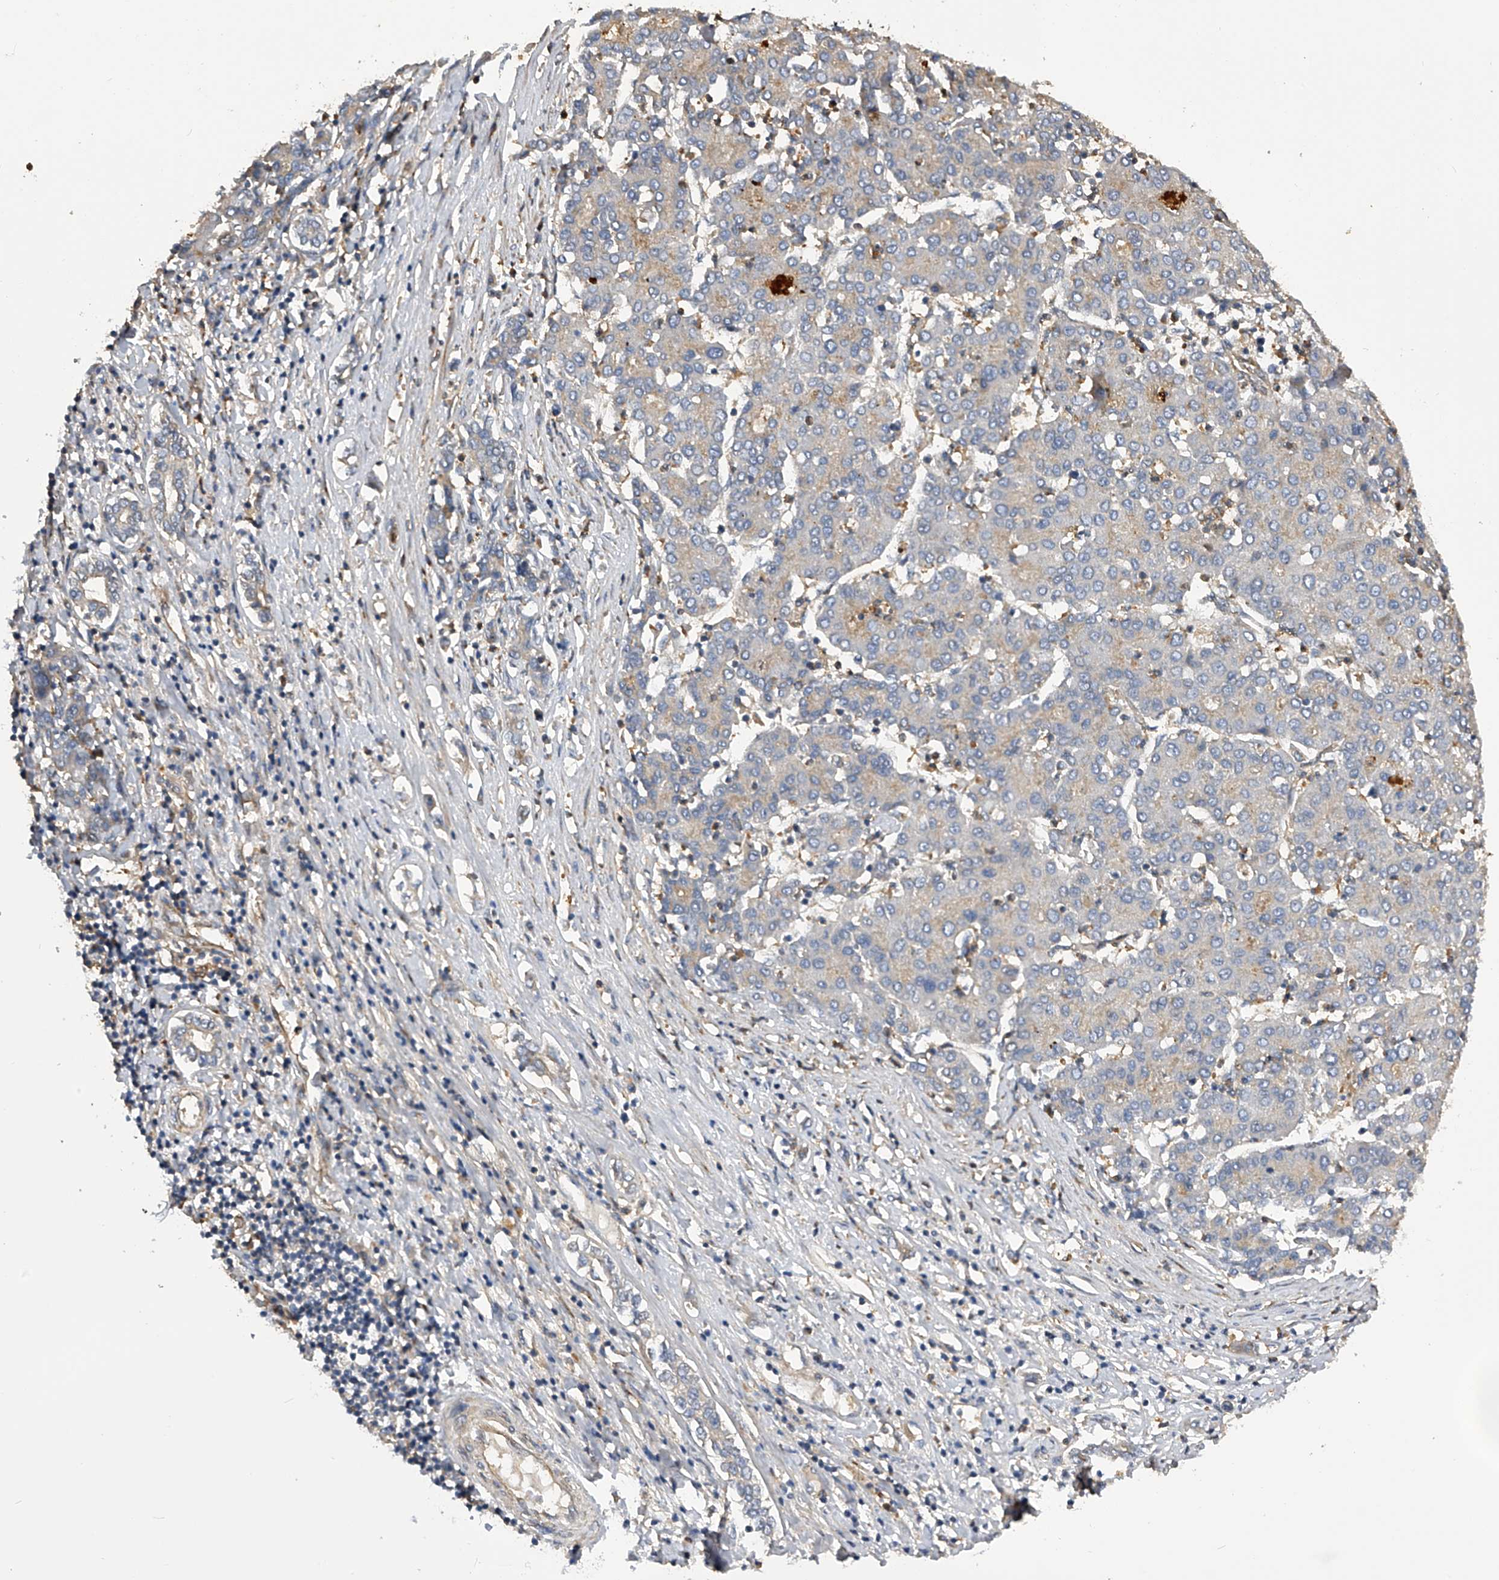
{"staining": {"intensity": "weak", "quantity": "<25%", "location": "cytoplasmic/membranous"}, "tissue": "liver cancer", "cell_type": "Tumor cells", "image_type": "cancer", "snomed": [{"axis": "morphology", "description": "Carcinoma, Hepatocellular, NOS"}, {"axis": "topography", "description": "Liver"}], "caption": "This micrograph is of liver cancer (hepatocellular carcinoma) stained with immunohistochemistry (IHC) to label a protein in brown with the nuclei are counter-stained blue. There is no staining in tumor cells.", "gene": "PTPRA", "patient": {"sex": "male", "age": 65}}